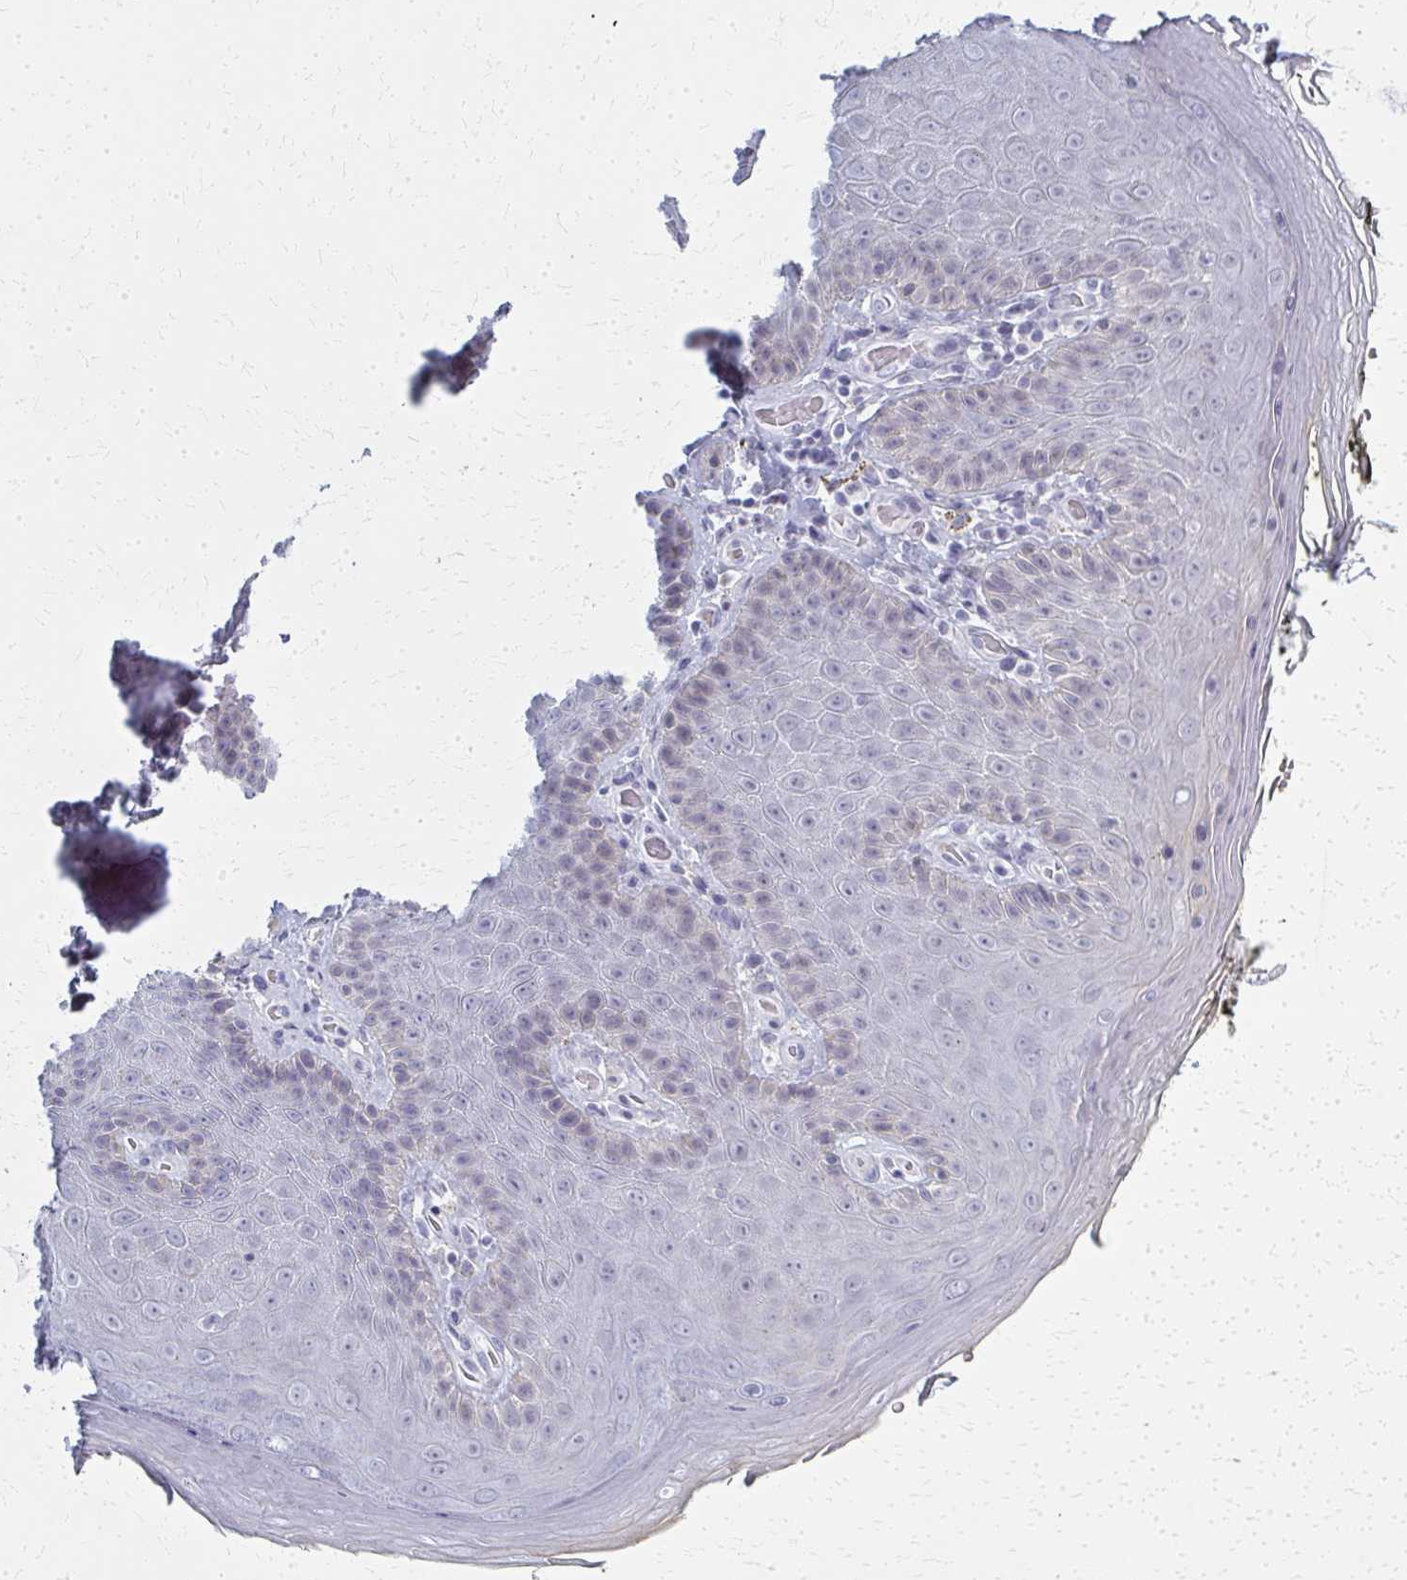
{"staining": {"intensity": "weak", "quantity": "<25%", "location": "cytoplasmic/membranous"}, "tissue": "skin", "cell_type": "Epidermal cells", "image_type": "normal", "snomed": [{"axis": "morphology", "description": "Normal tissue, NOS"}, {"axis": "topography", "description": "Anal"}, {"axis": "topography", "description": "Peripheral nerve tissue"}], "caption": "The immunohistochemistry micrograph has no significant staining in epidermal cells of skin. (Stains: DAB immunohistochemistry with hematoxylin counter stain, Microscopy: brightfield microscopy at high magnification).", "gene": "CASQ2", "patient": {"sex": "male", "age": 53}}